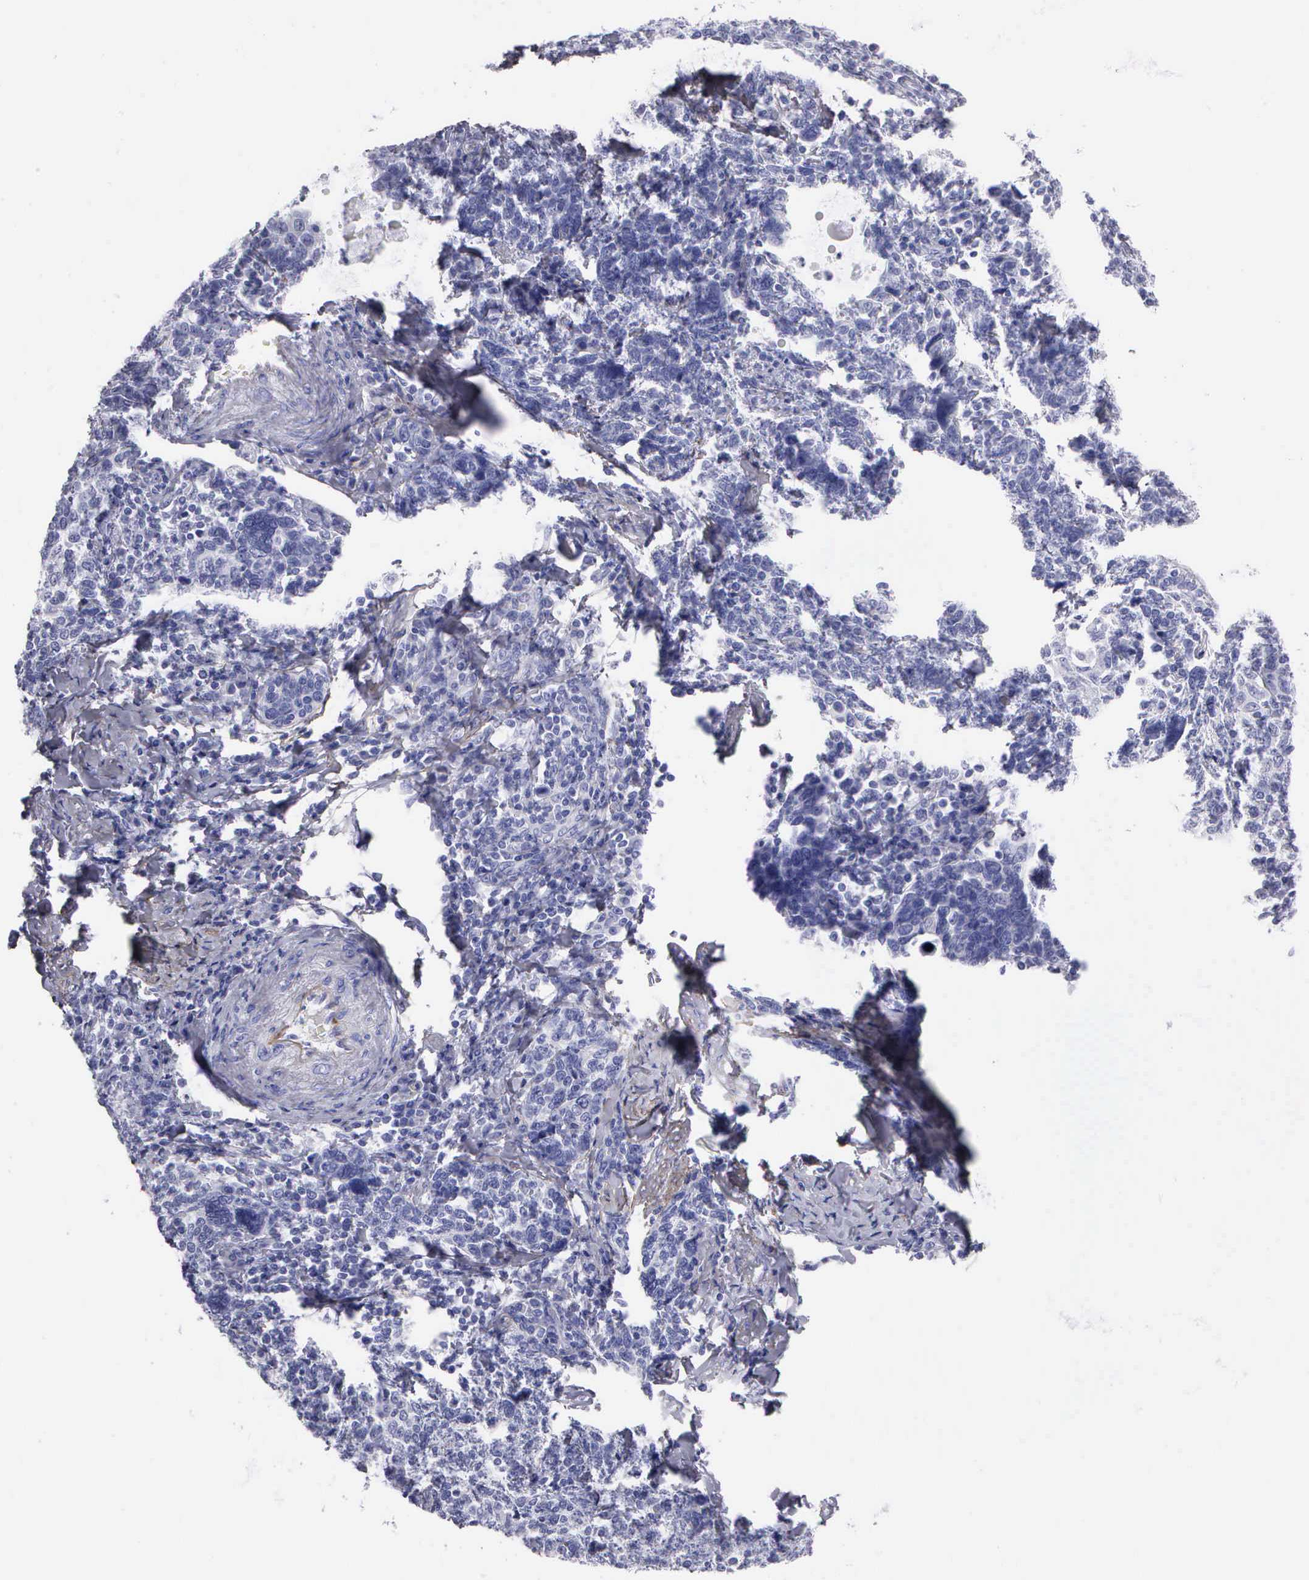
{"staining": {"intensity": "negative", "quantity": "none", "location": "none"}, "tissue": "cervical cancer", "cell_type": "Tumor cells", "image_type": "cancer", "snomed": [{"axis": "morphology", "description": "Squamous cell carcinoma, NOS"}, {"axis": "topography", "description": "Cervix"}], "caption": "Immunohistochemistry of human cervical cancer exhibits no expression in tumor cells. (Brightfield microscopy of DAB (3,3'-diaminobenzidine) immunohistochemistry at high magnification).", "gene": "FBLN5", "patient": {"sex": "female", "age": 41}}